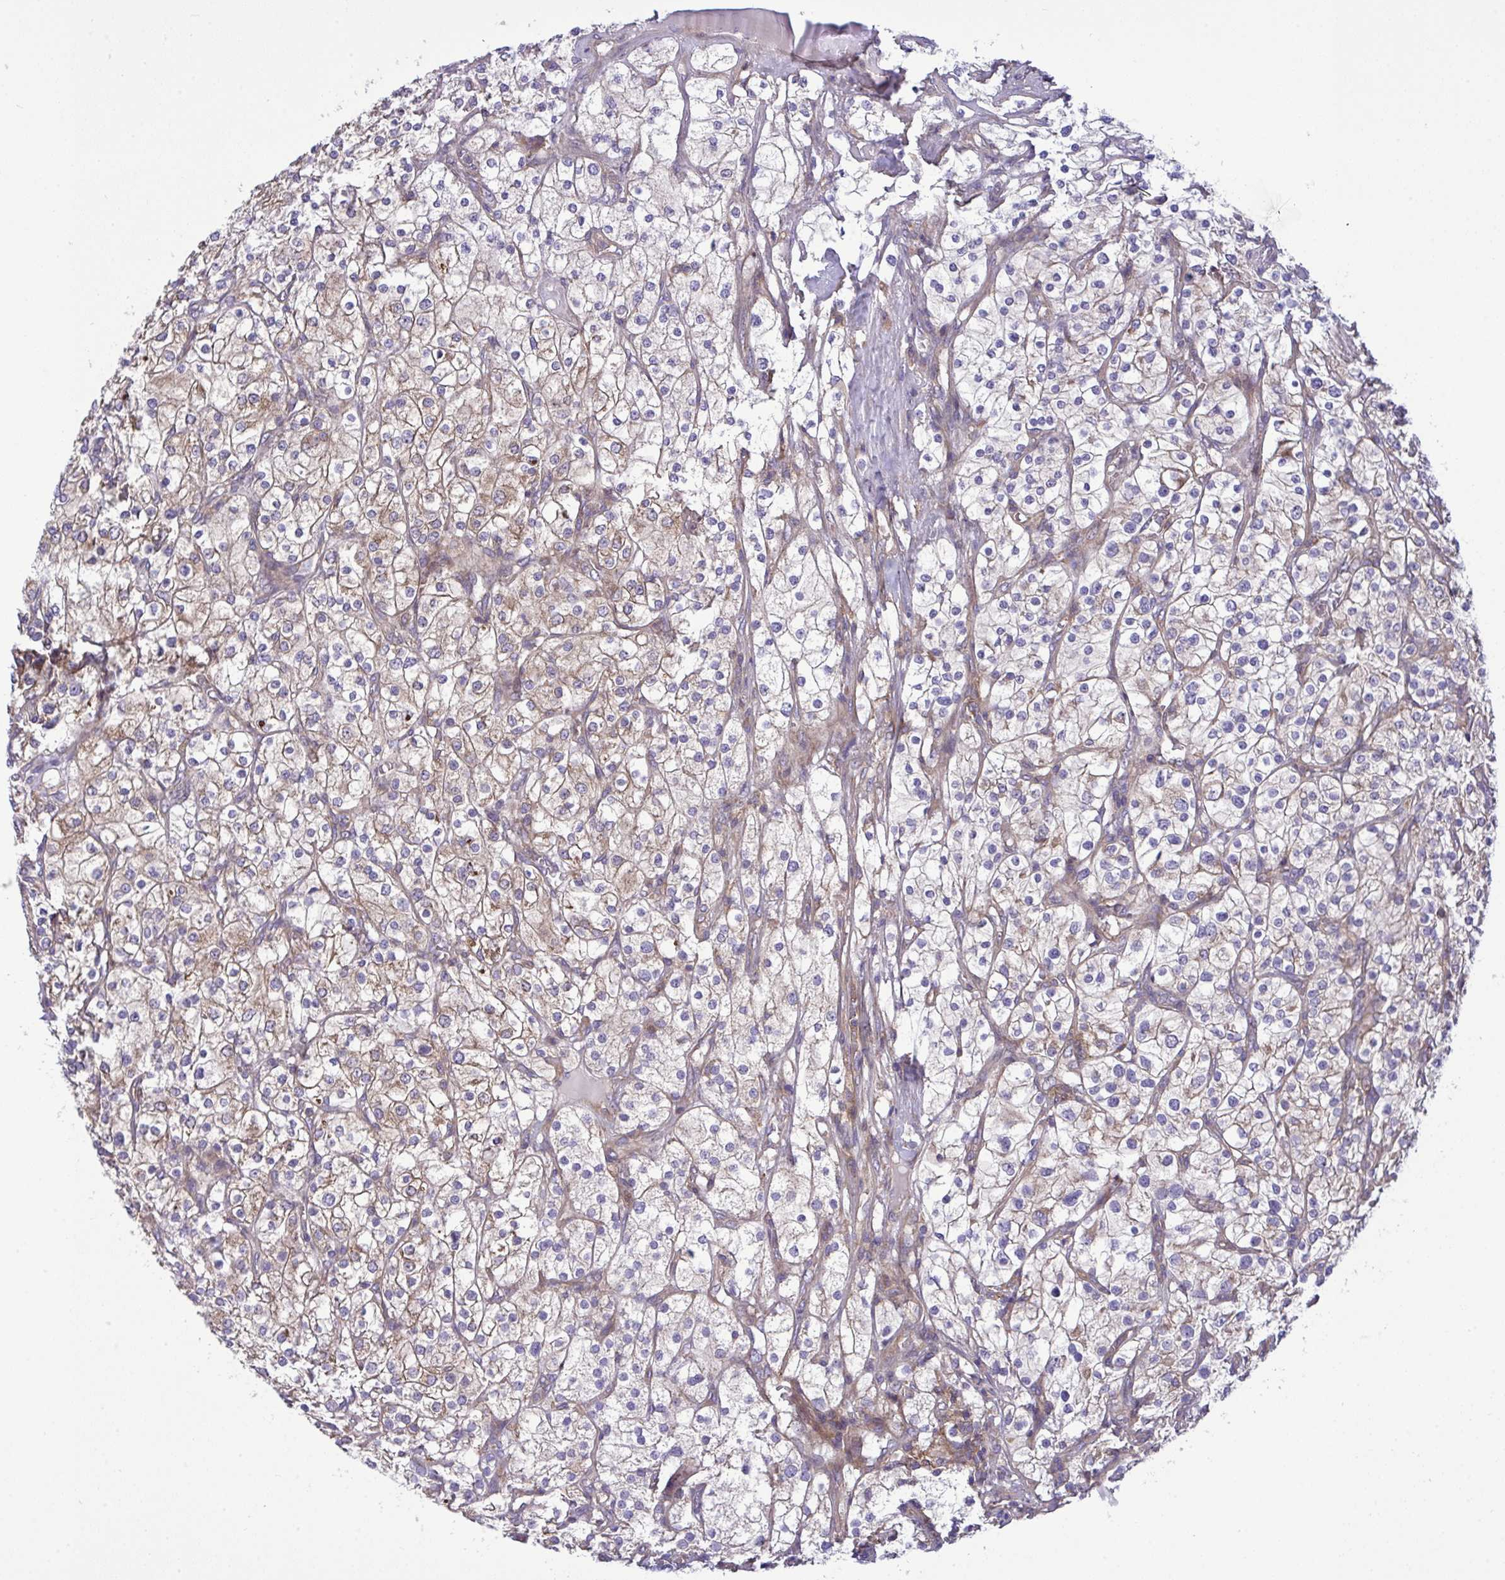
{"staining": {"intensity": "weak", "quantity": "25%-75%", "location": "cytoplasmic/membranous"}, "tissue": "renal cancer", "cell_type": "Tumor cells", "image_type": "cancer", "snomed": [{"axis": "morphology", "description": "Adenocarcinoma, NOS"}, {"axis": "topography", "description": "Kidney"}], "caption": "This photomicrograph displays adenocarcinoma (renal) stained with immunohistochemistry to label a protein in brown. The cytoplasmic/membranous of tumor cells show weak positivity for the protein. Nuclei are counter-stained blue.", "gene": "GRB14", "patient": {"sex": "male", "age": 80}}